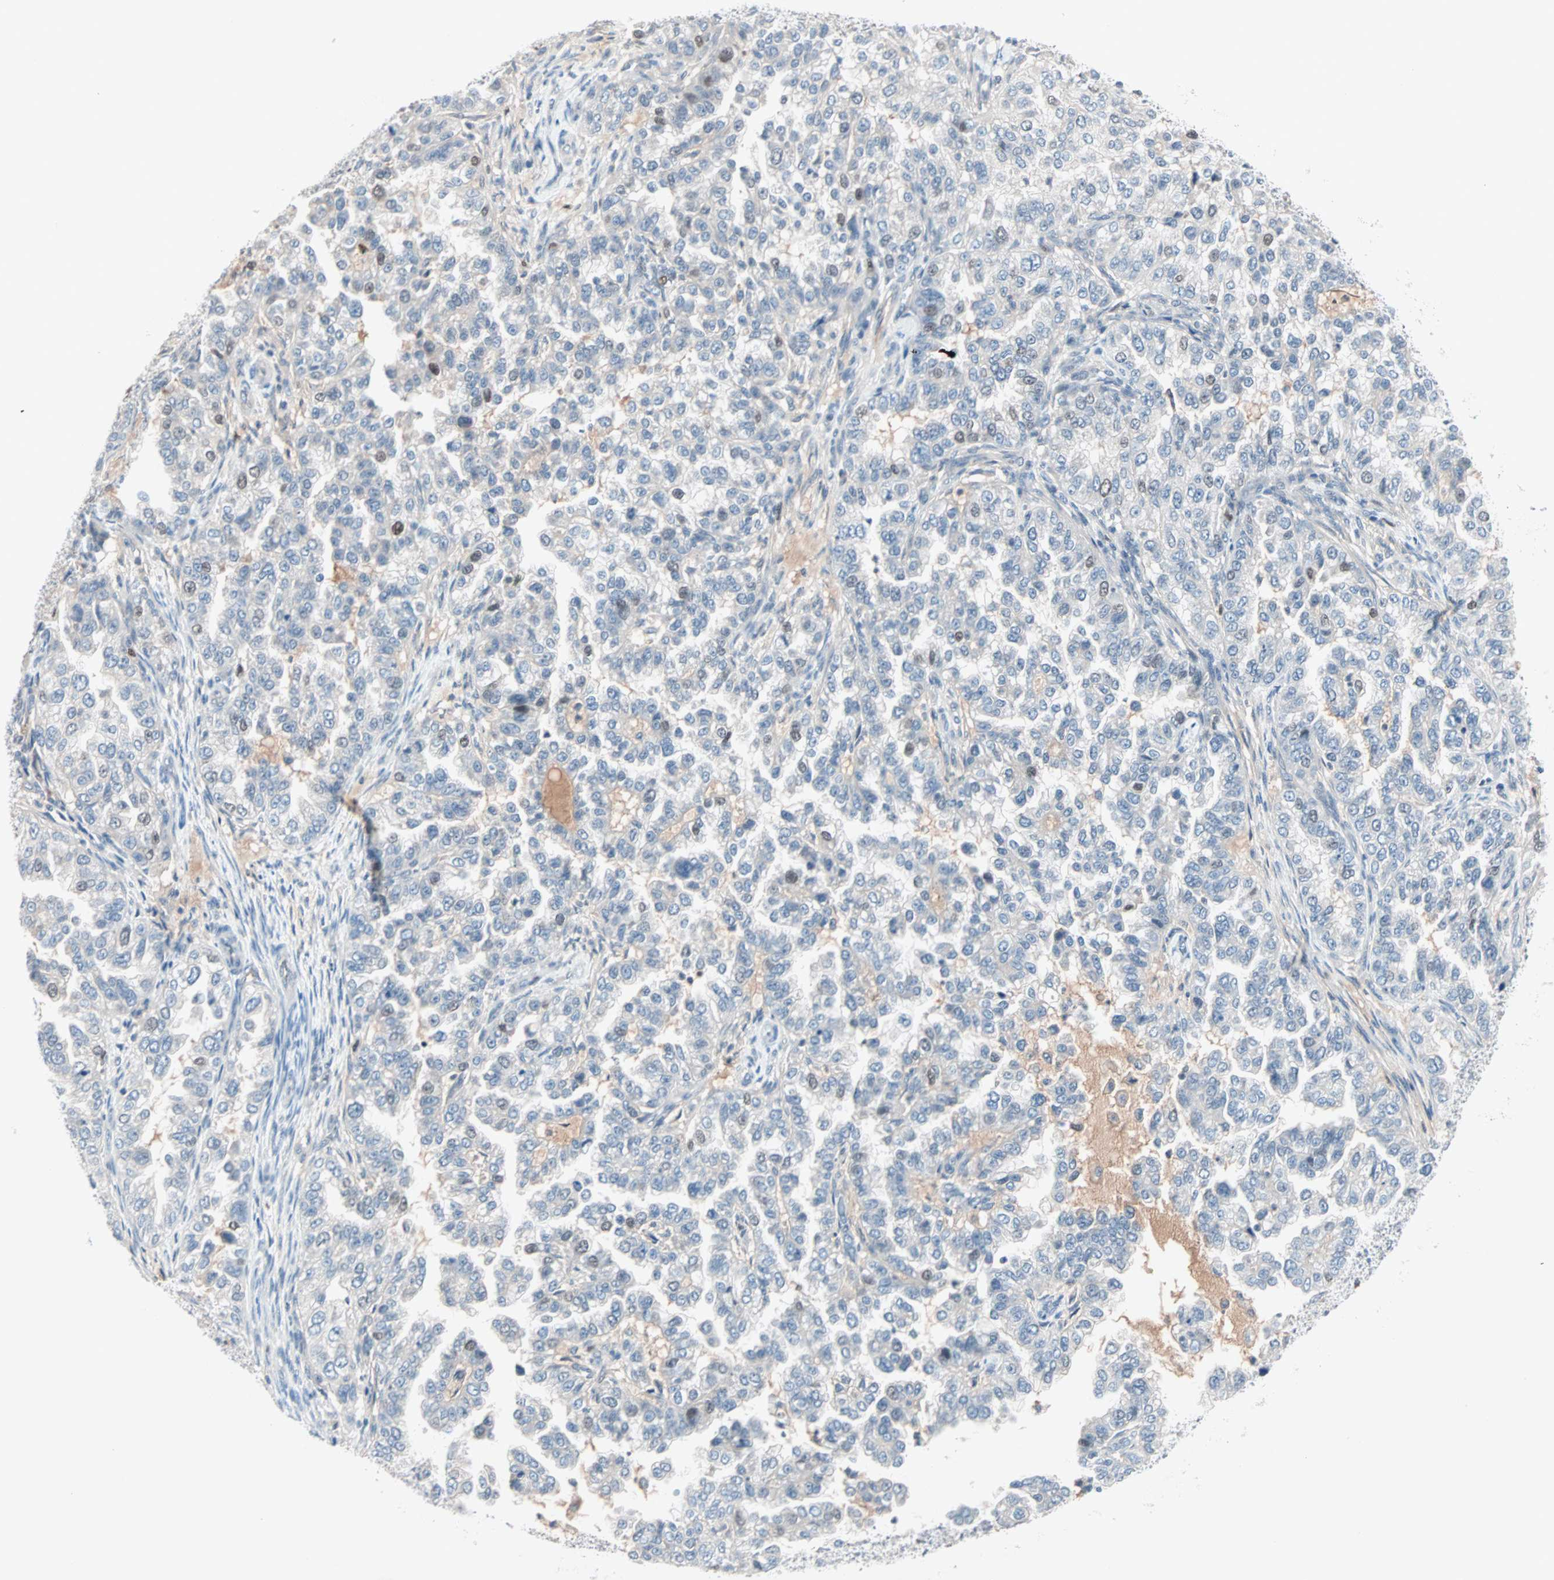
{"staining": {"intensity": "moderate", "quantity": "<25%", "location": "nuclear"}, "tissue": "endometrial cancer", "cell_type": "Tumor cells", "image_type": "cancer", "snomed": [{"axis": "morphology", "description": "Adenocarcinoma, NOS"}, {"axis": "topography", "description": "Endometrium"}], "caption": "IHC histopathology image of neoplastic tissue: human endometrial cancer stained using immunohistochemistry (IHC) shows low levels of moderate protein expression localized specifically in the nuclear of tumor cells, appearing as a nuclear brown color.", "gene": "CCNE2", "patient": {"sex": "female", "age": 85}}